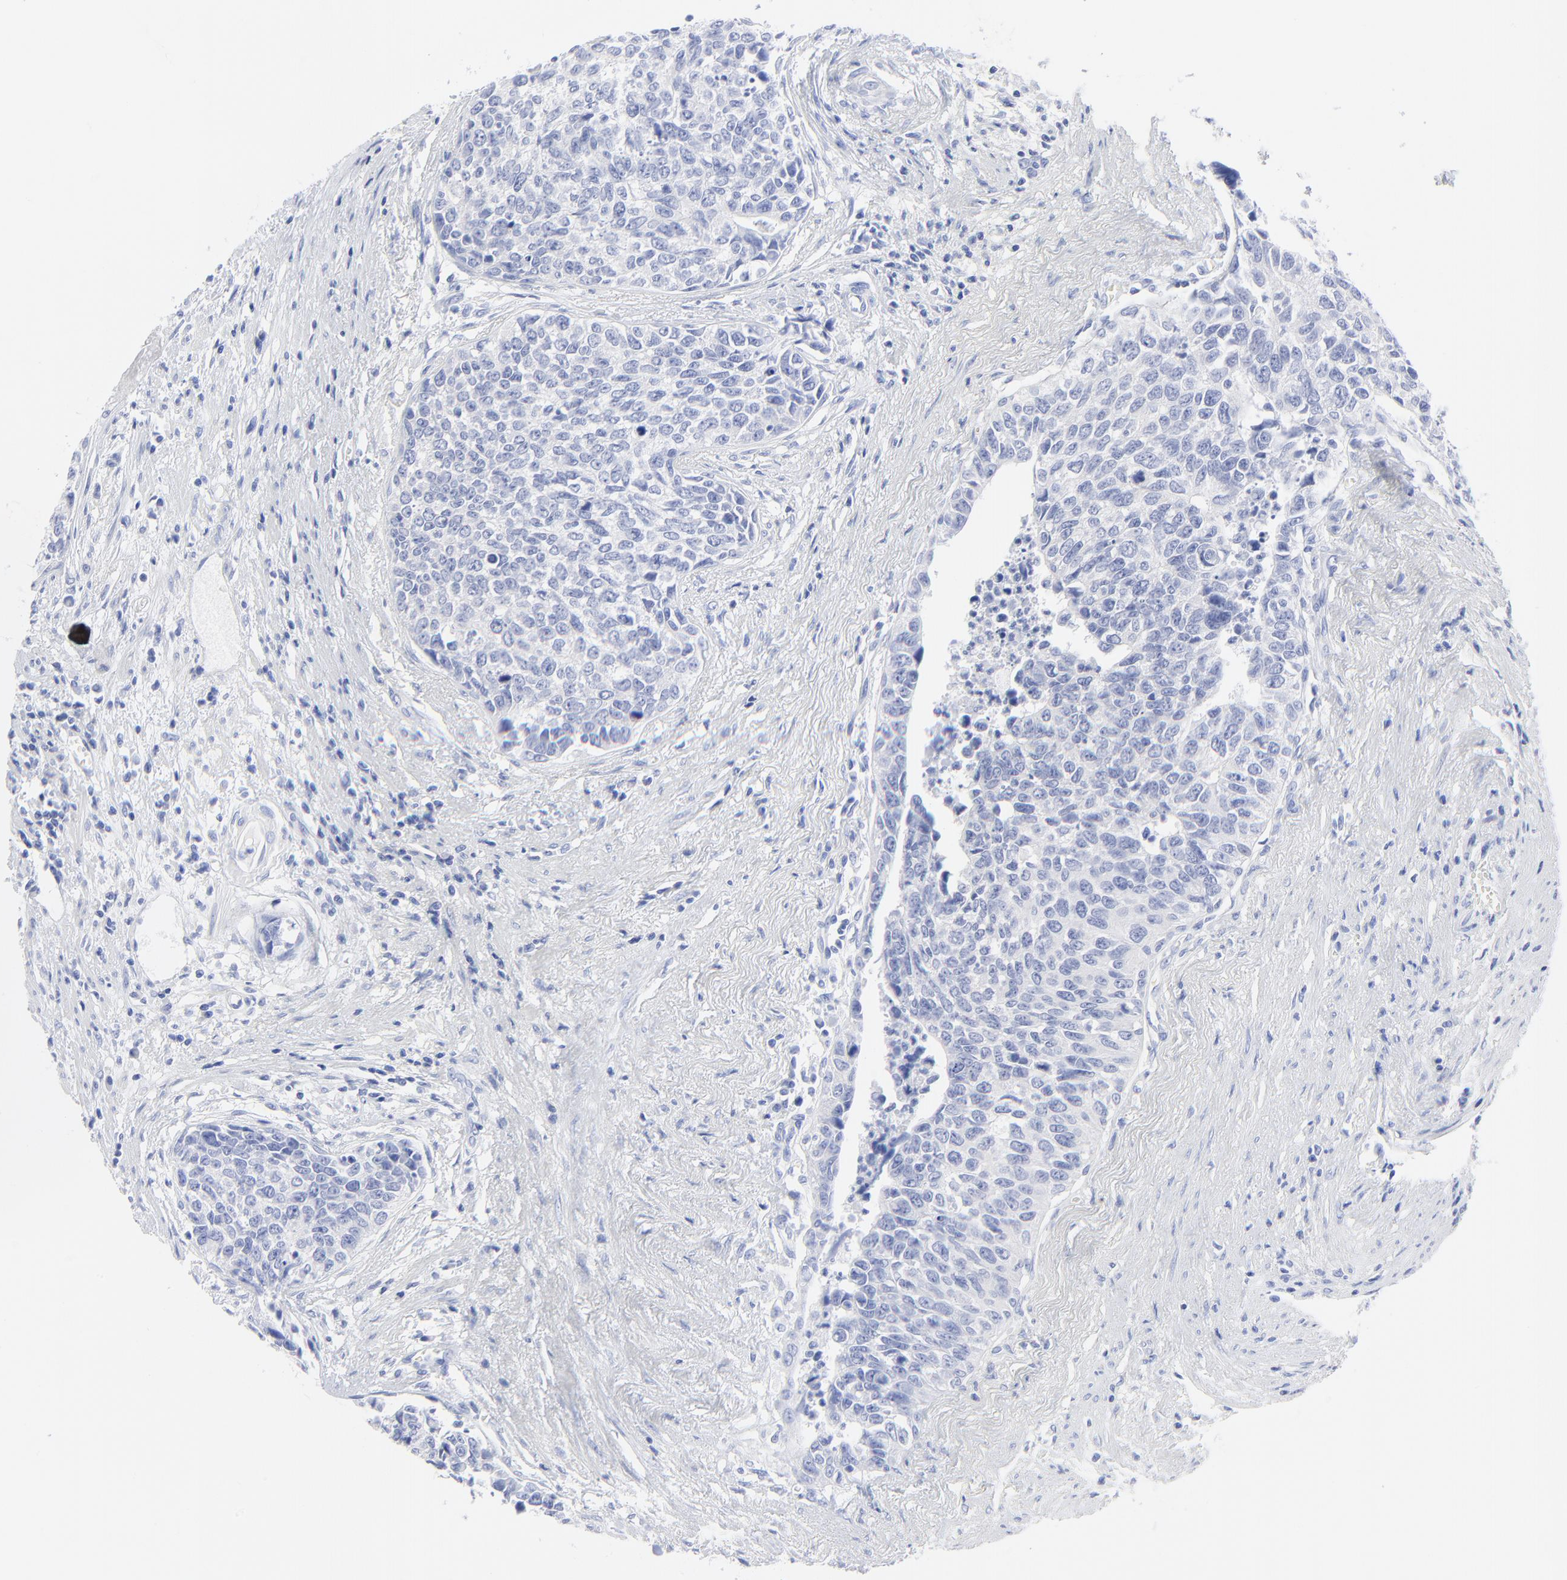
{"staining": {"intensity": "negative", "quantity": "none", "location": "none"}, "tissue": "urothelial cancer", "cell_type": "Tumor cells", "image_type": "cancer", "snomed": [{"axis": "morphology", "description": "Urothelial carcinoma, High grade"}, {"axis": "topography", "description": "Urinary bladder"}], "caption": "IHC of human urothelial carcinoma (high-grade) demonstrates no positivity in tumor cells.", "gene": "PSD3", "patient": {"sex": "male", "age": 81}}